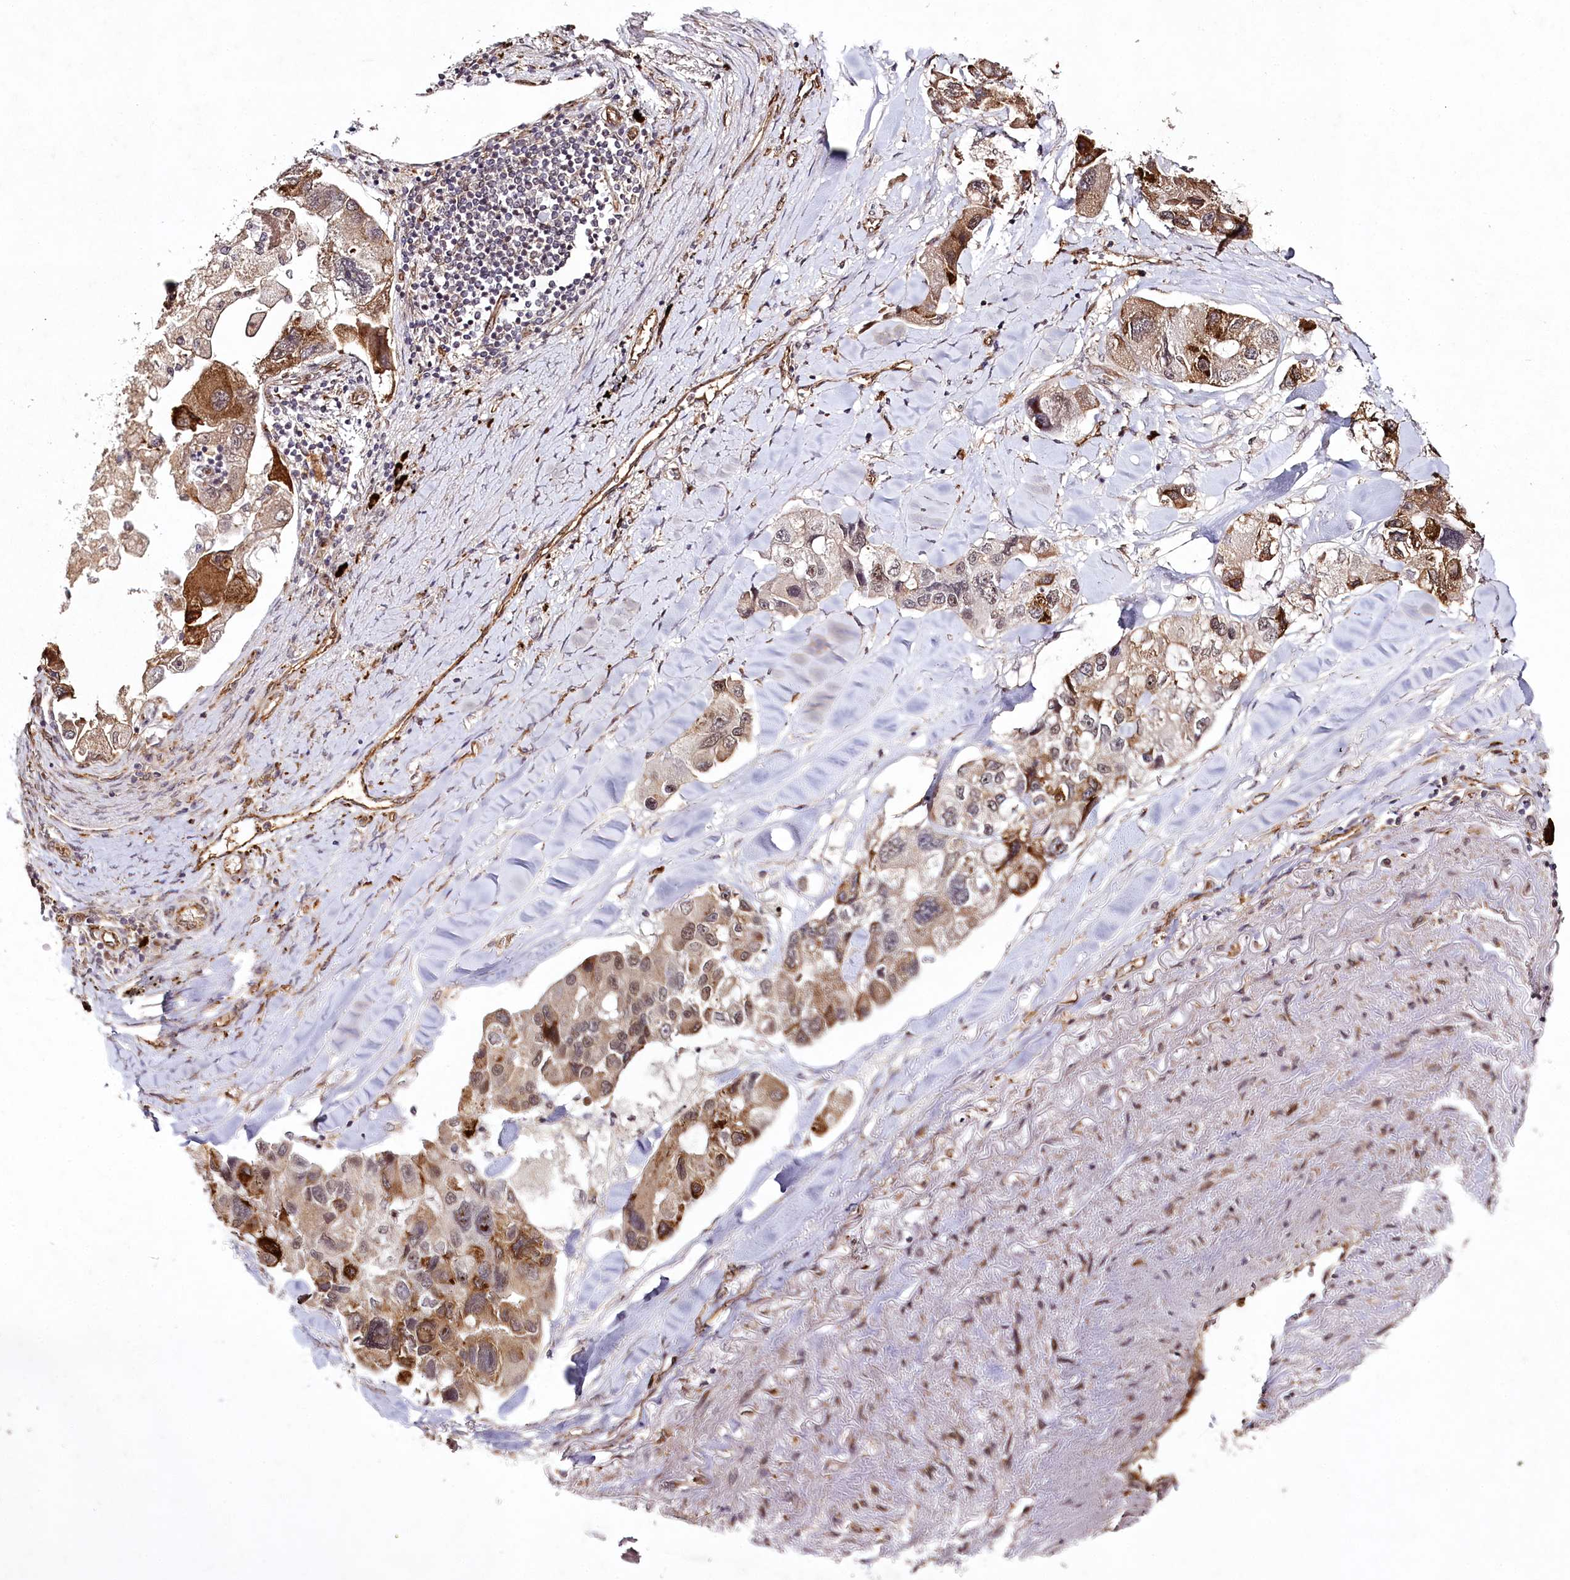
{"staining": {"intensity": "moderate", "quantity": ">75%", "location": "cytoplasmic/membranous,nuclear"}, "tissue": "lung cancer", "cell_type": "Tumor cells", "image_type": "cancer", "snomed": [{"axis": "morphology", "description": "Adenocarcinoma, NOS"}, {"axis": "topography", "description": "Lung"}], "caption": "Lung cancer stained with DAB immunohistochemistry (IHC) displays medium levels of moderate cytoplasmic/membranous and nuclear positivity in approximately >75% of tumor cells.", "gene": "ALKBH8", "patient": {"sex": "female", "age": 54}}